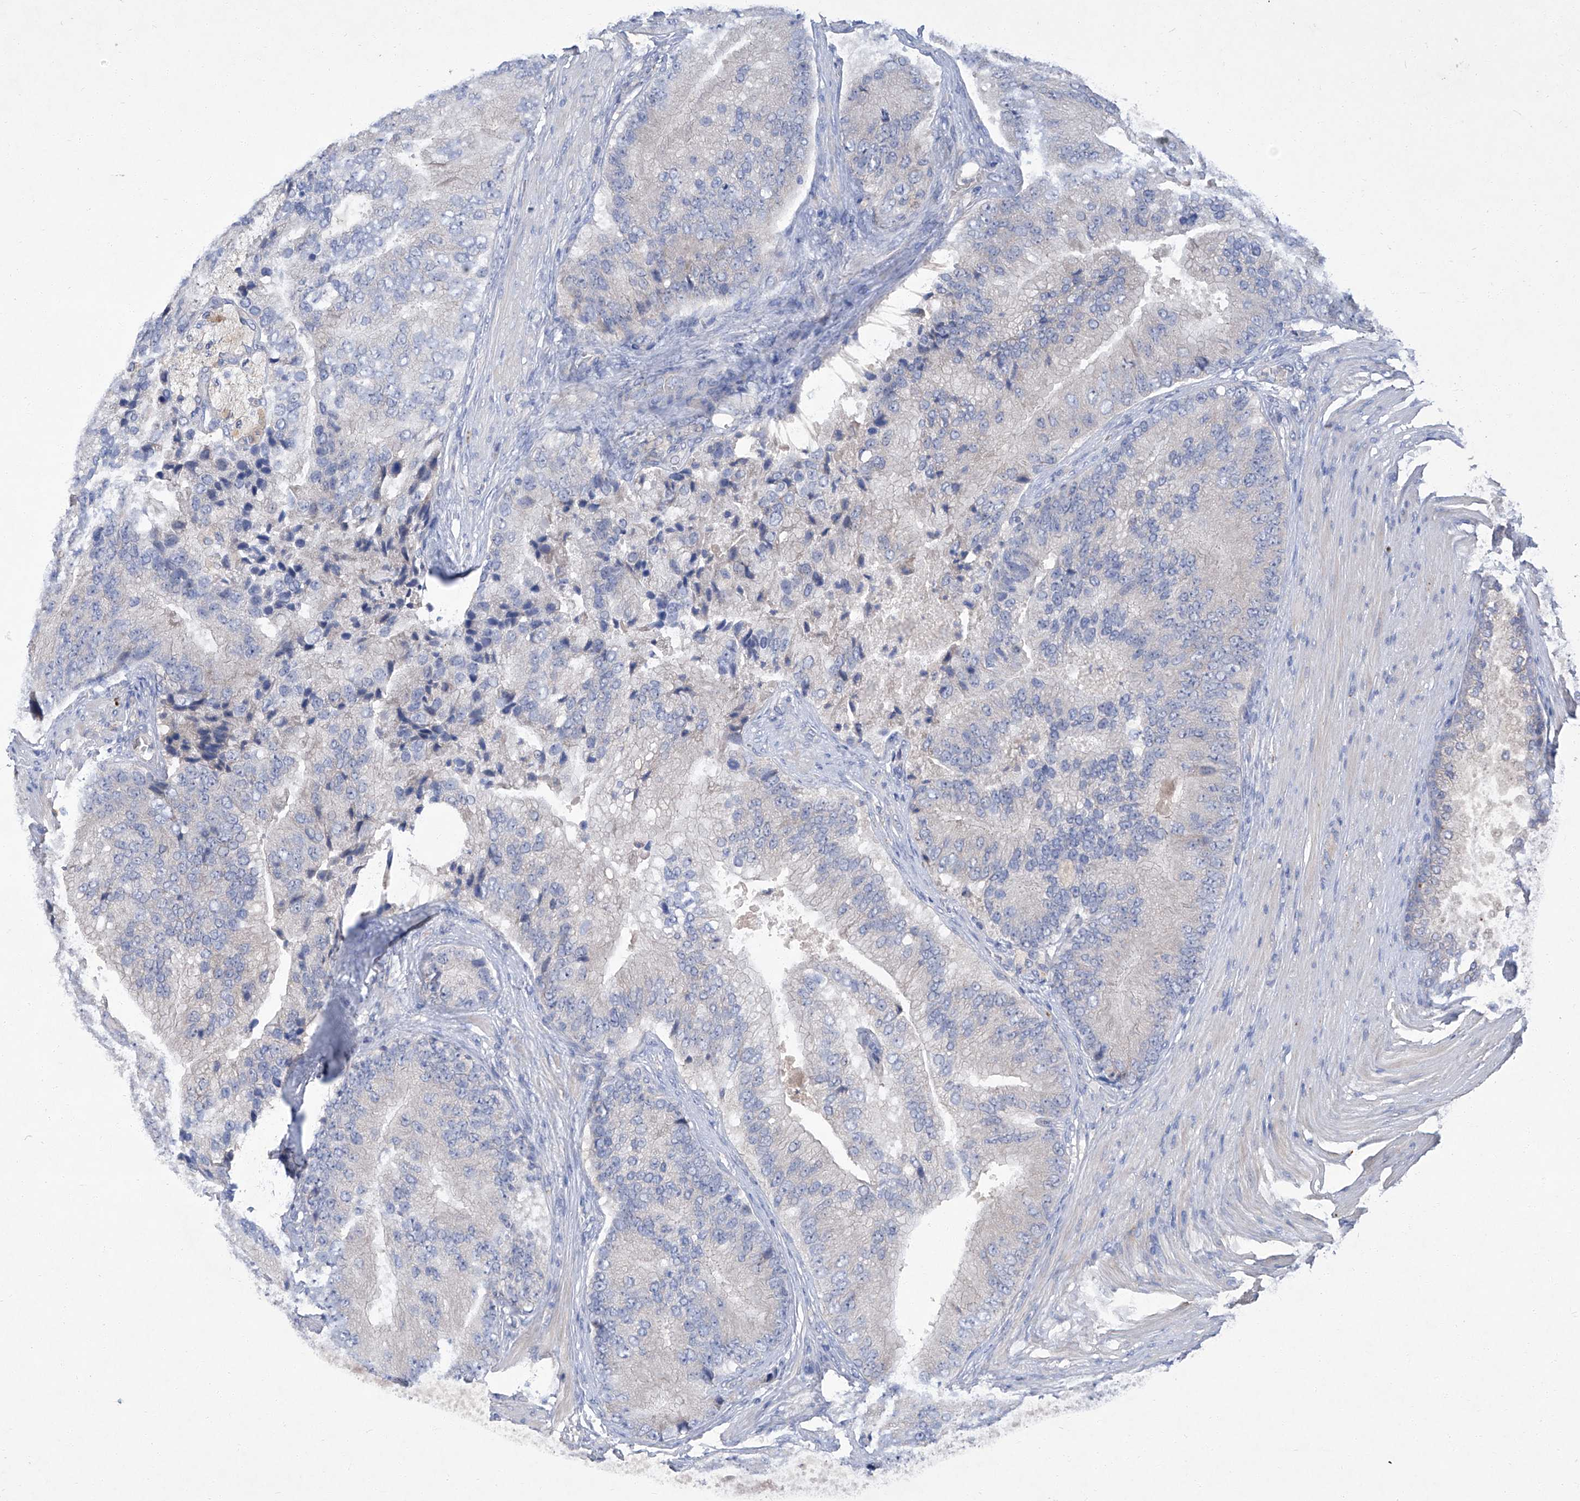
{"staining": {"intensity": "negative", "quantity": "none", "location": "none"}, "tissue": "prostate cancer", "cell_type": "Tumor cells", "image_type": "cancer", "snomed": [{"axis": "morphology", "description": "Adenocarcinoma, High grade"}, {"axis": "topography", "description": "Prostate"}], "caption": "Immunohistochemistry (IHC) histopathology image of human high-grade adenocarcinoma (prostate) stained for a protein (brown), which shows no positivity in tumor cells.", "gene": "SBK2", "patient": {"sex": "male", "age": 70}}